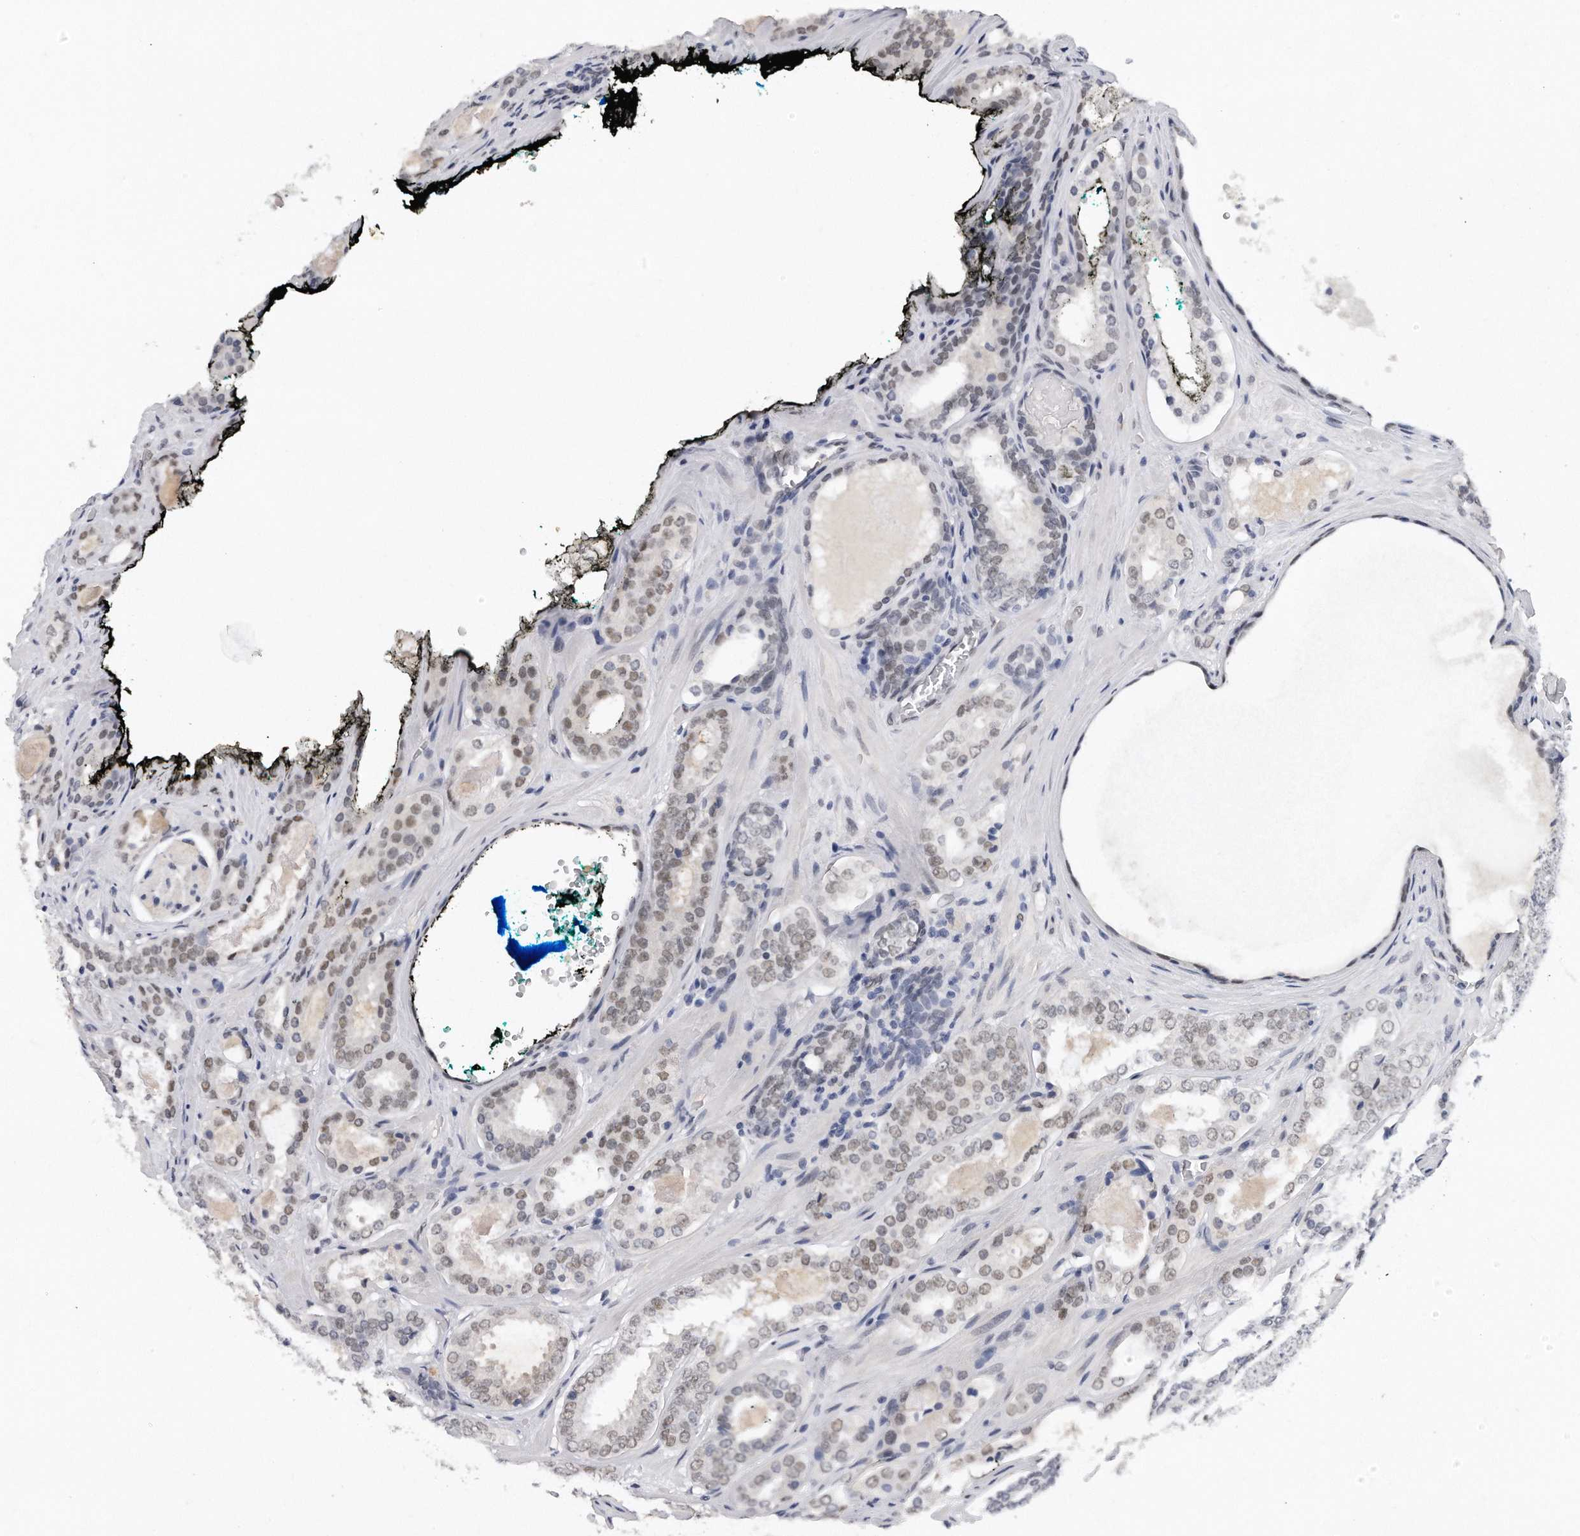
{"staining": {"intensity": "weak", "quantity": "25%-75%", "location": "nuclear"}, "tissue": "prostate cancer", "cell_type": "Tumor cells", "image_type": "cancer", "snomed": [{"axis": "morphology", "description": "Adenocarcinoma, High grade"}, {"axis": "topography", "description": "Prostate"}], "caption": "This micrograph exhibits immunohistochemistry (IHC) staining of human prostate cancer, with low weak nuclear expression in about 25%-75% of tumor cells.", "gene": "CTBP2", "patient": {"sex": "male", "age": 60}}